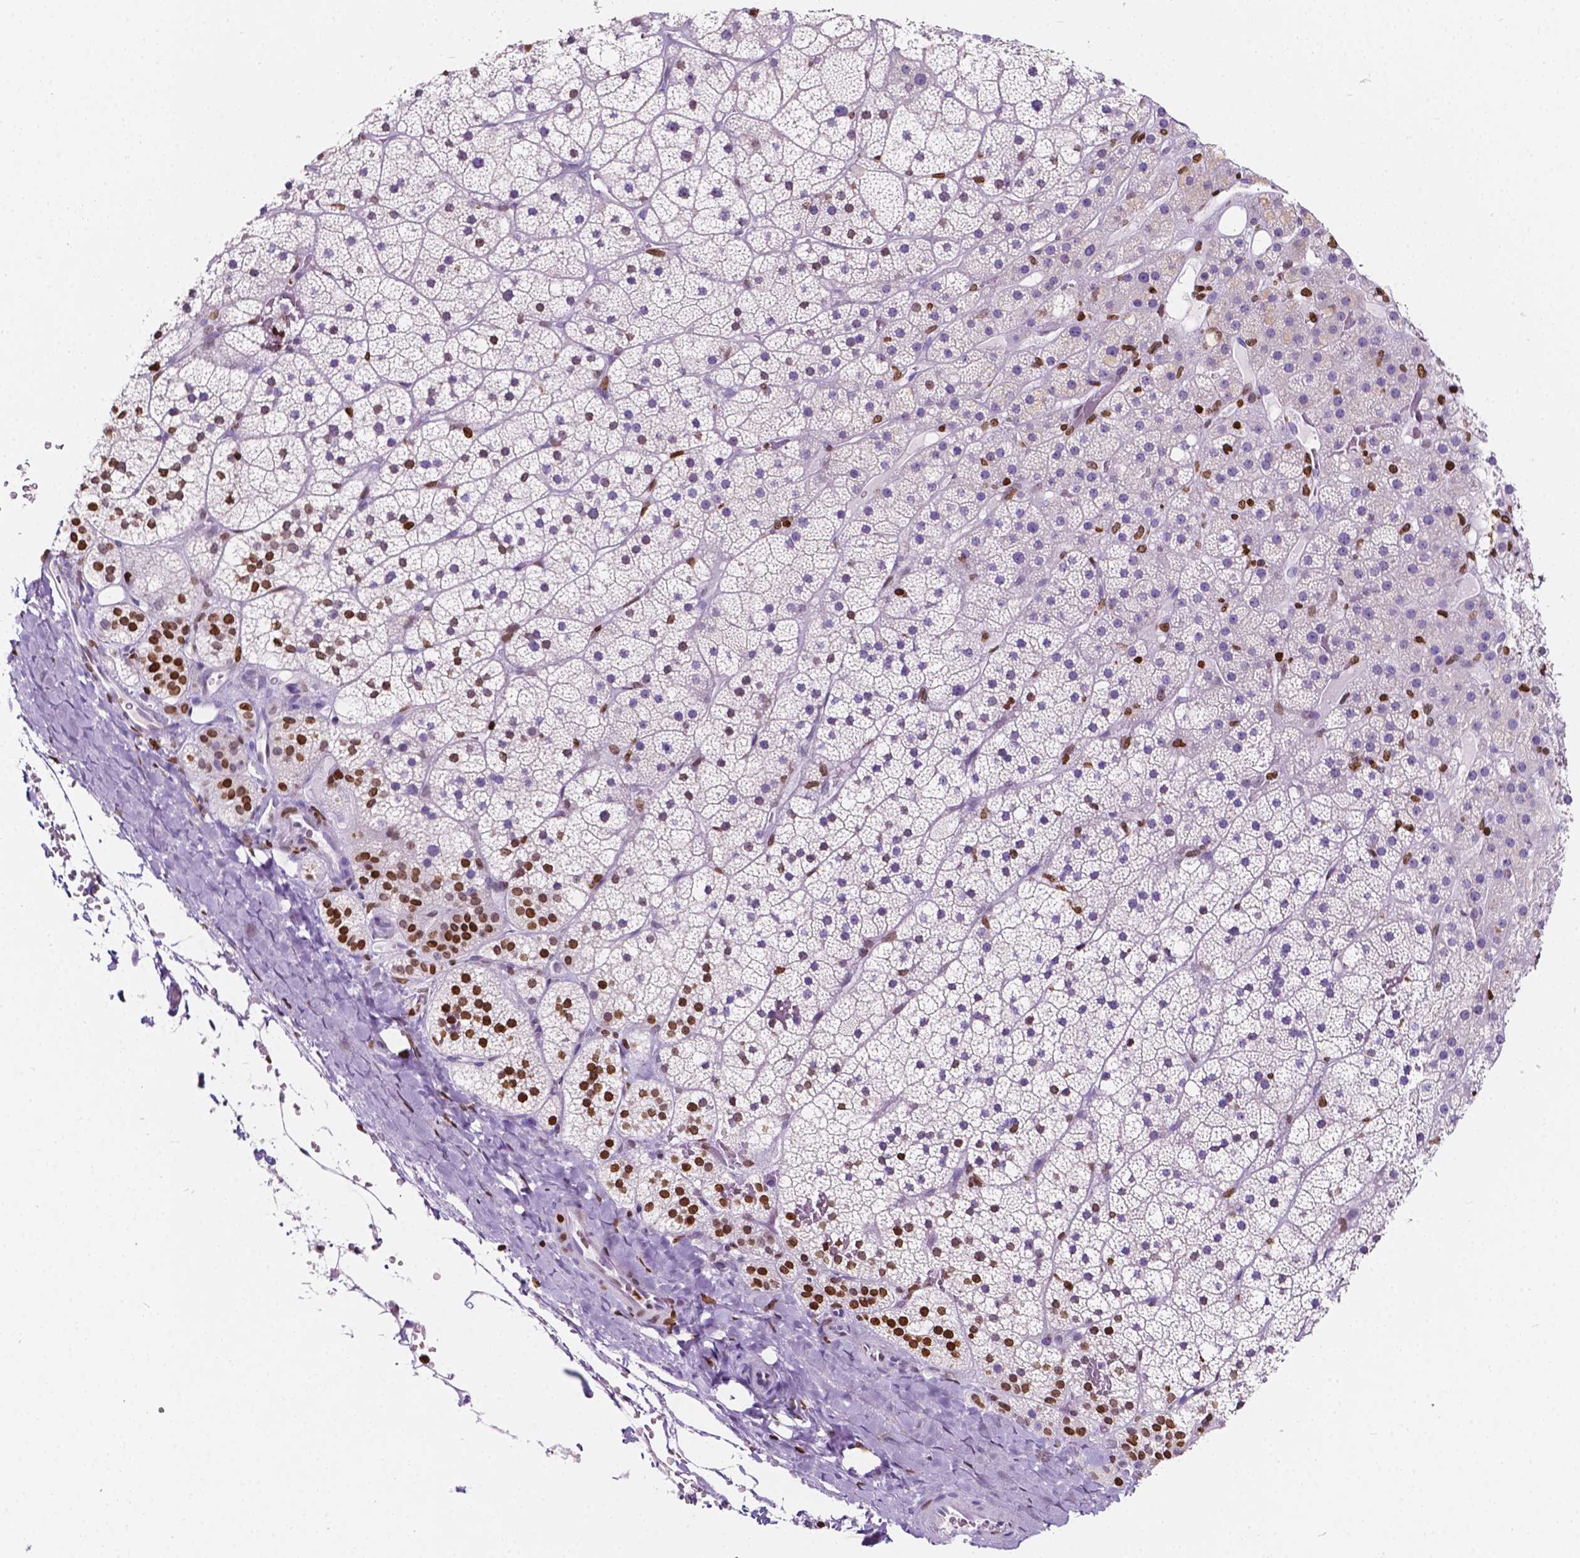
{"staining": {"intensity": "strong", "quantity": "<25%", "location": "nuclear"}, "tissue": "adrenal gland", "cell_type": "Glandular cells", "image_type": "normal", "snomed": [{"axis": "morphology", "description": "Normal tissue, NOS"}, {"axis": "topography", "description": "Adrenal gland"}], "caption": "Immunohistochemistry (IHC) histopathology image of normal adrenal gland: adrenal gland stained using immunohistochemistry shows medium levels of strong protein expression localized specifically in the nuclear of glandular cells, appearing as a nuclear brown color.", "gene": "CBY3", "patient": {"sex": "male", "age": 53}}